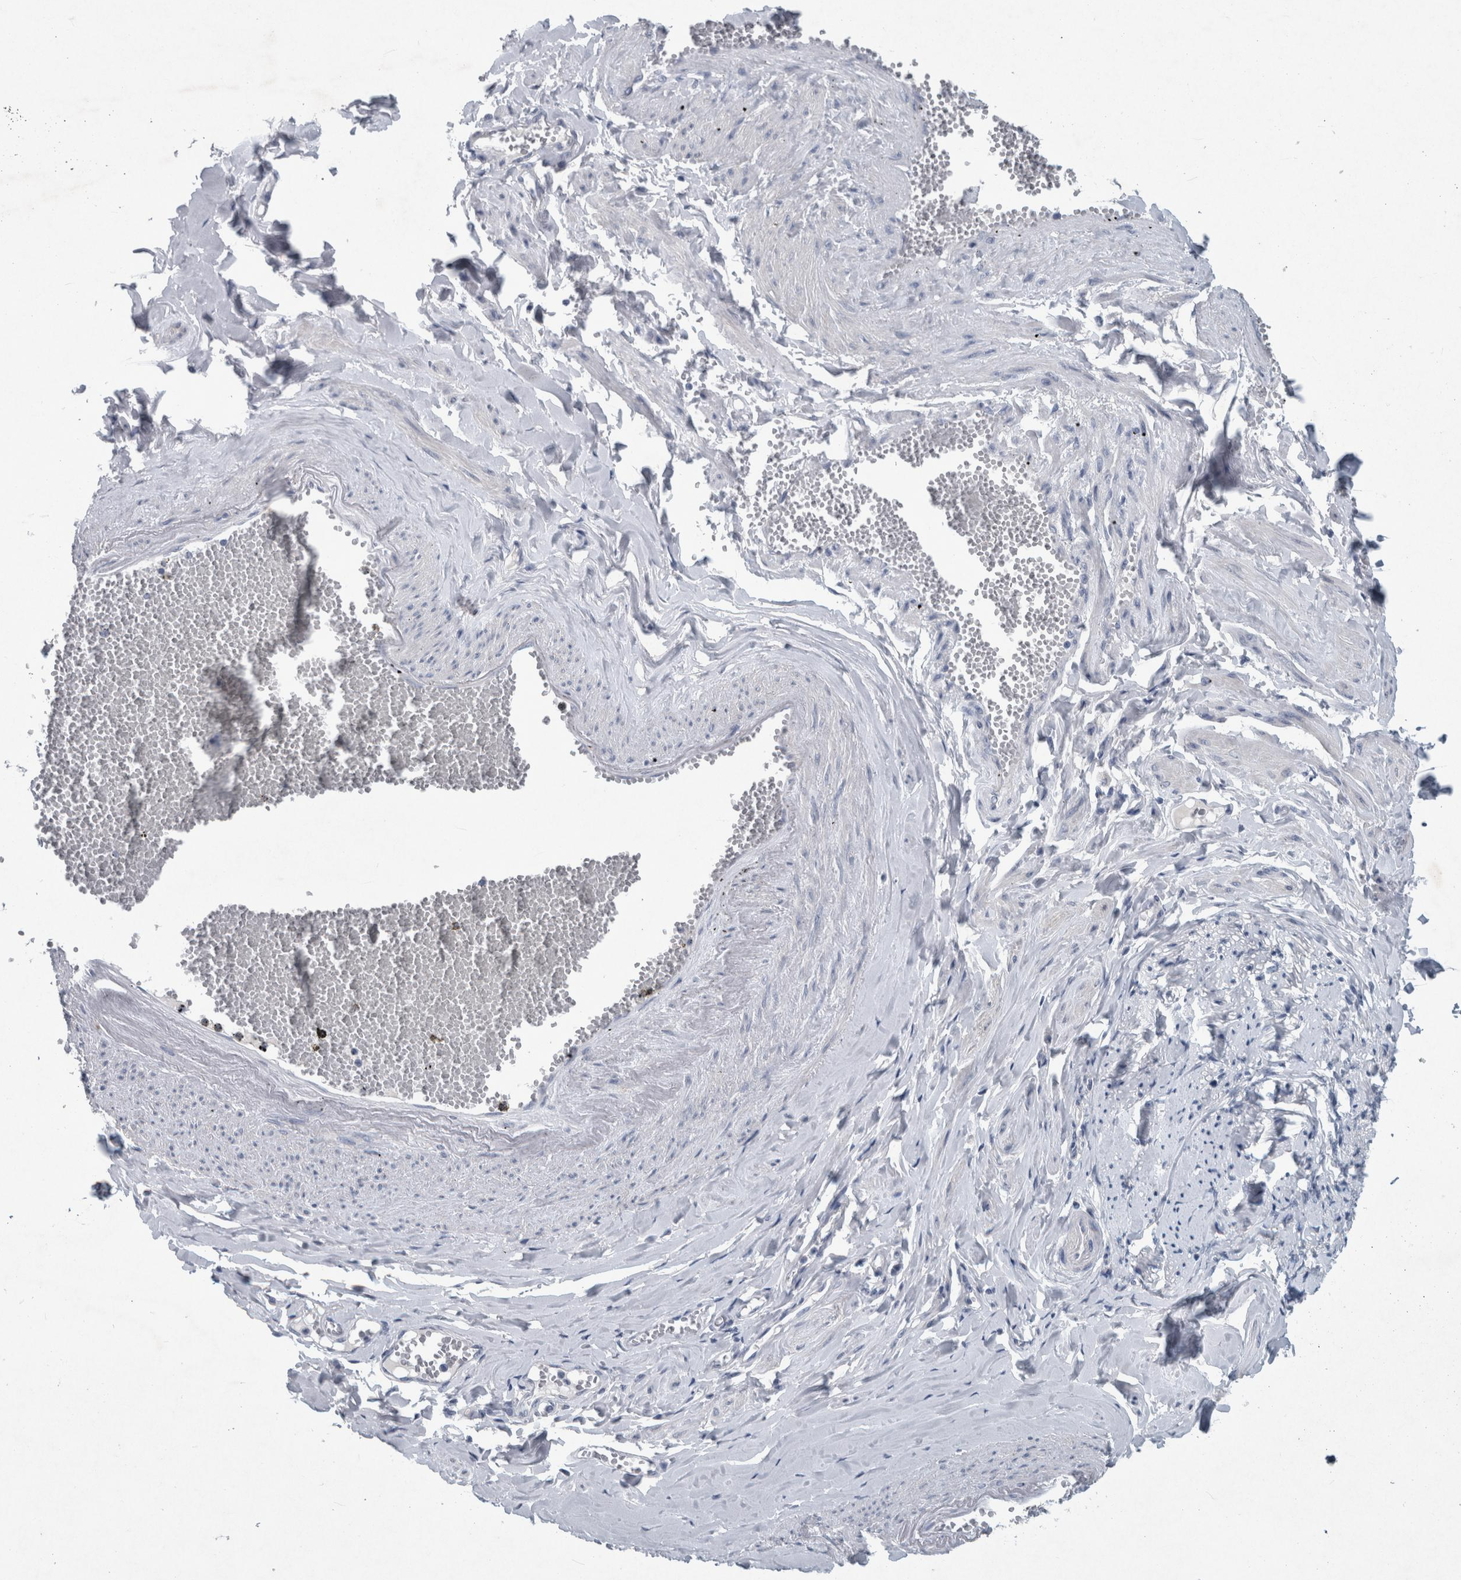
{"staining": {"intensity": "negative", "quantity": "none", "location": "none"}, "tissue": "adipose tissue", "cell_type": "Adipocytes", "image_type": "normal", "snomed": [{"axis": "morphology", "description": "Normal tissue, NOS"}, {"axis": "topography", "description": "Vascular tissue"}, {"axis": "topography", "description": "Fallopian tube"}, {"axis": "topography", "description": "Ovary"}], "caption": "There is no significant staining in adipocytes of adipose tissue. (Brightfield microscopy of DAB immunohistochemistry at high magnification).", "gene": "FAM83H", "patient": {"sex": "female", "age": 67}}